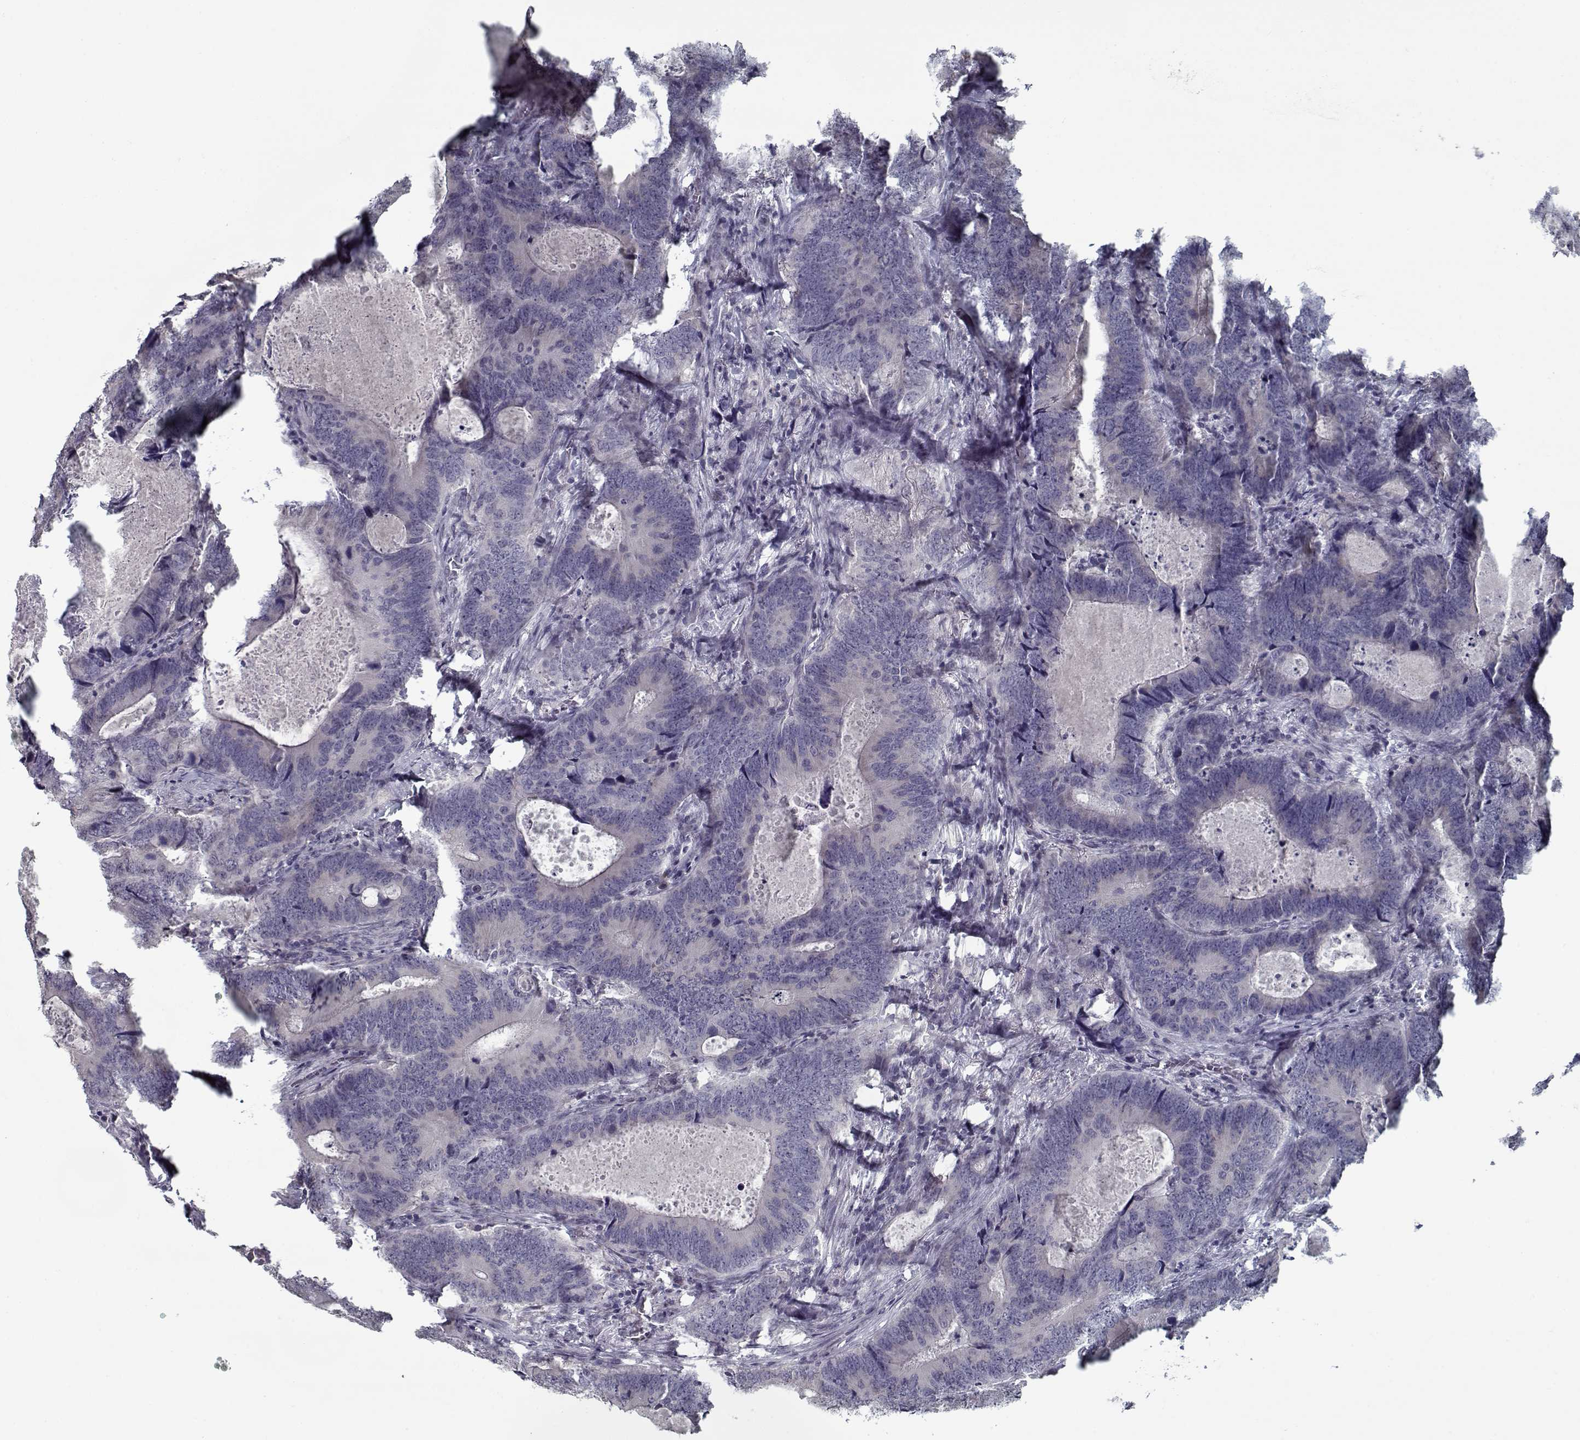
{"staining": {"intensity": "negative", "quantity": "none", "location": "none"}, "tissue": "colorectal cancer", "cell_type": "Tumor cells", "image_type": "cancer", "snomed": [{"axis": "morphology", "description": "Adenocarcinoma, NOS"}, {"axis": "topography", "description": "Colon"}], "caption": "This is a photomicrograph of immunohistochemistry (IHC) staining of colorectal adenocarcinoma, which shows no expression in tumor cells.", "gene": "SEC16B", "patient": {"sex": "female", "age": 82}}